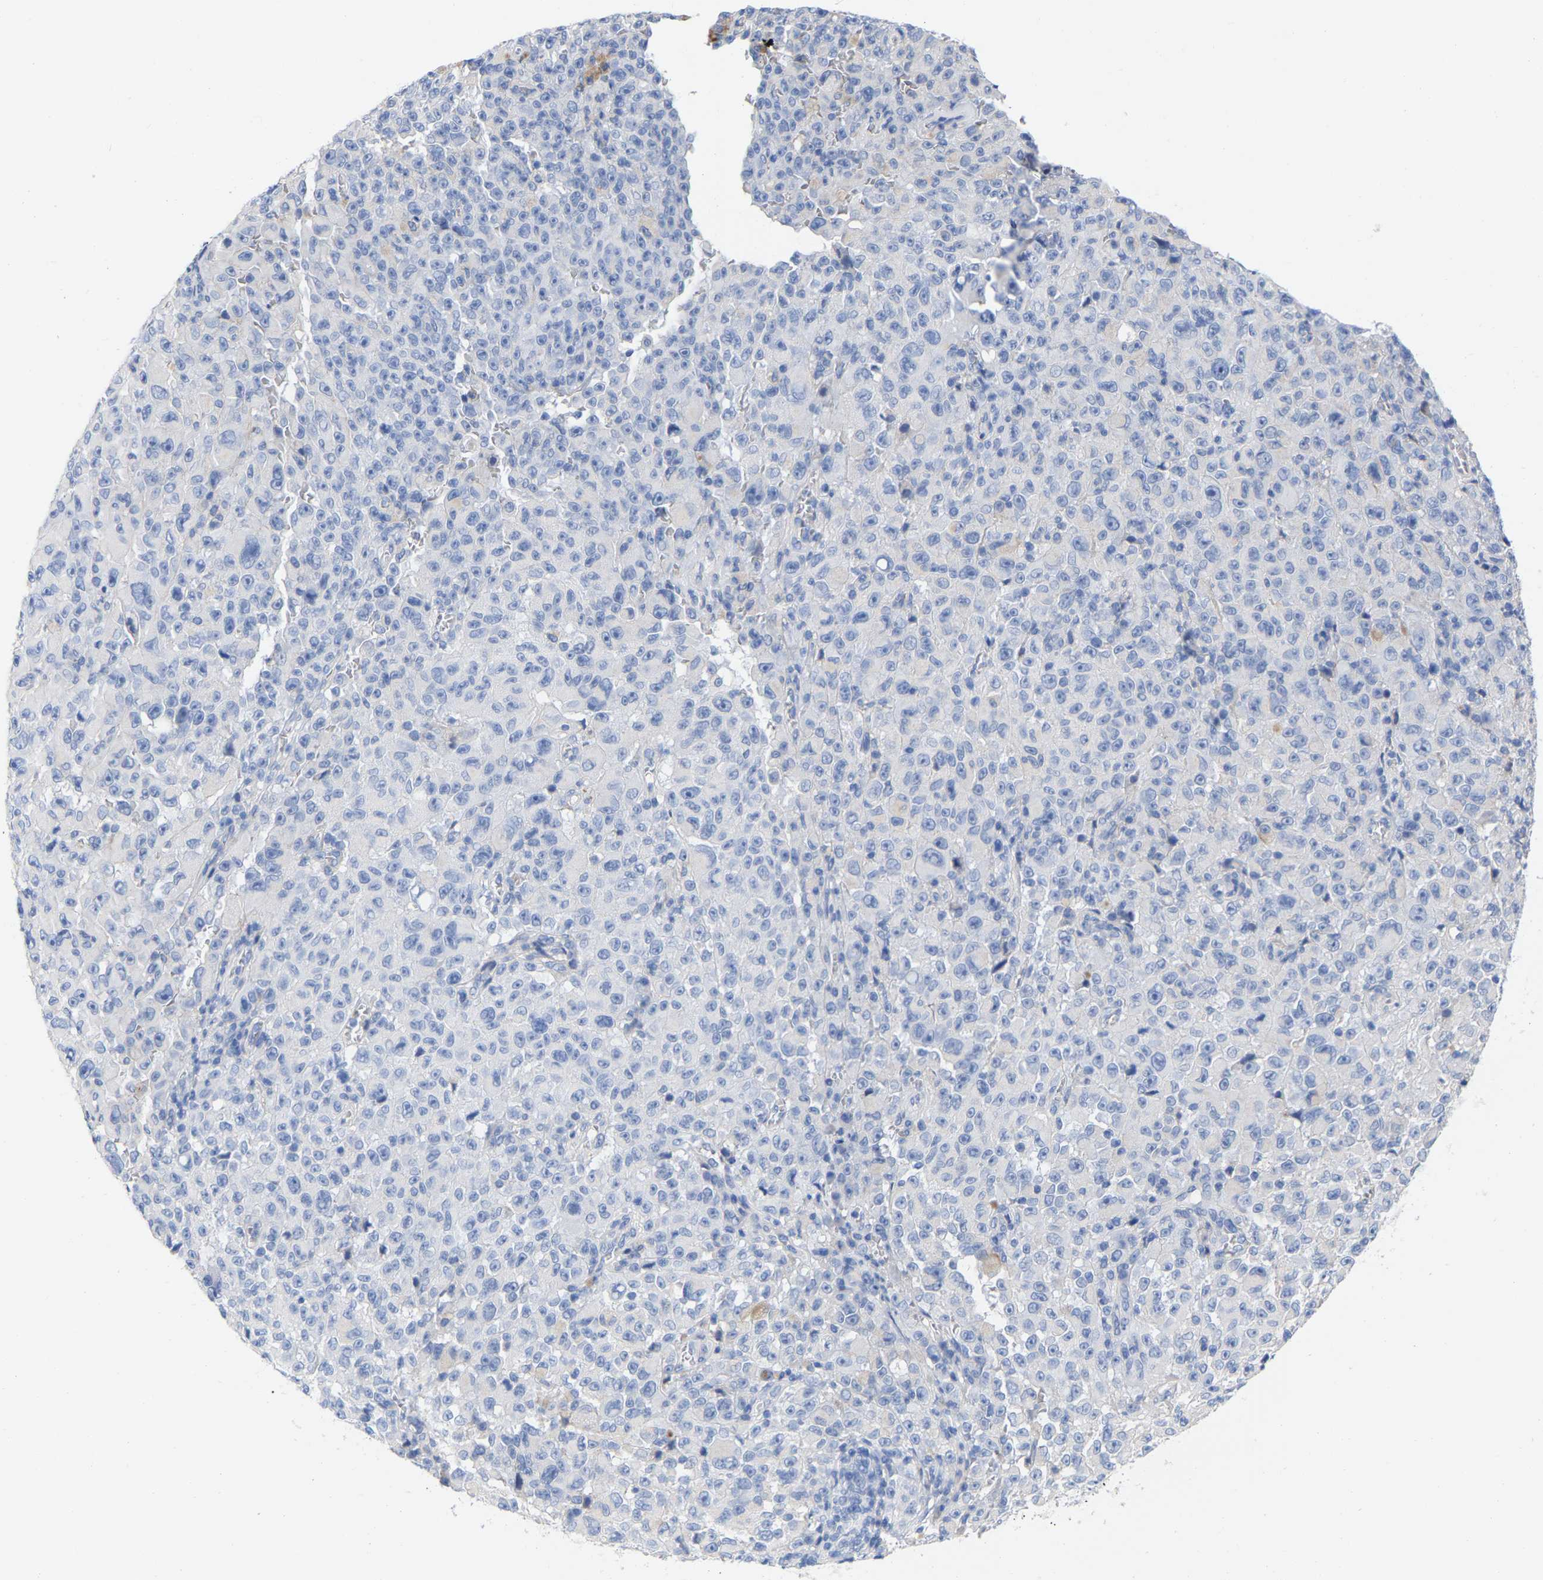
{"staining": {"intensity": "negative", "quantity": "none", "location": "none"}, "tissue": "melanoma", "cell_type": "Tumor cells", "image_type": "cancer", "snomed": [{"axis": "morphology", "description": "Malignant melanoma, NOS"}, {"axis": "topography", "description": "Skin"}], "caption": "Micrograph shows no significant protein expression in tumor cells of malignant melanoma. The staining was performed using DAB to visualize the protein expression in brown, while the nuclei were stained in blue with hematoxylin (Magnification: 20x).", "gene": "HAPLN1", "patient": {"sex": "female", "age": 82}}